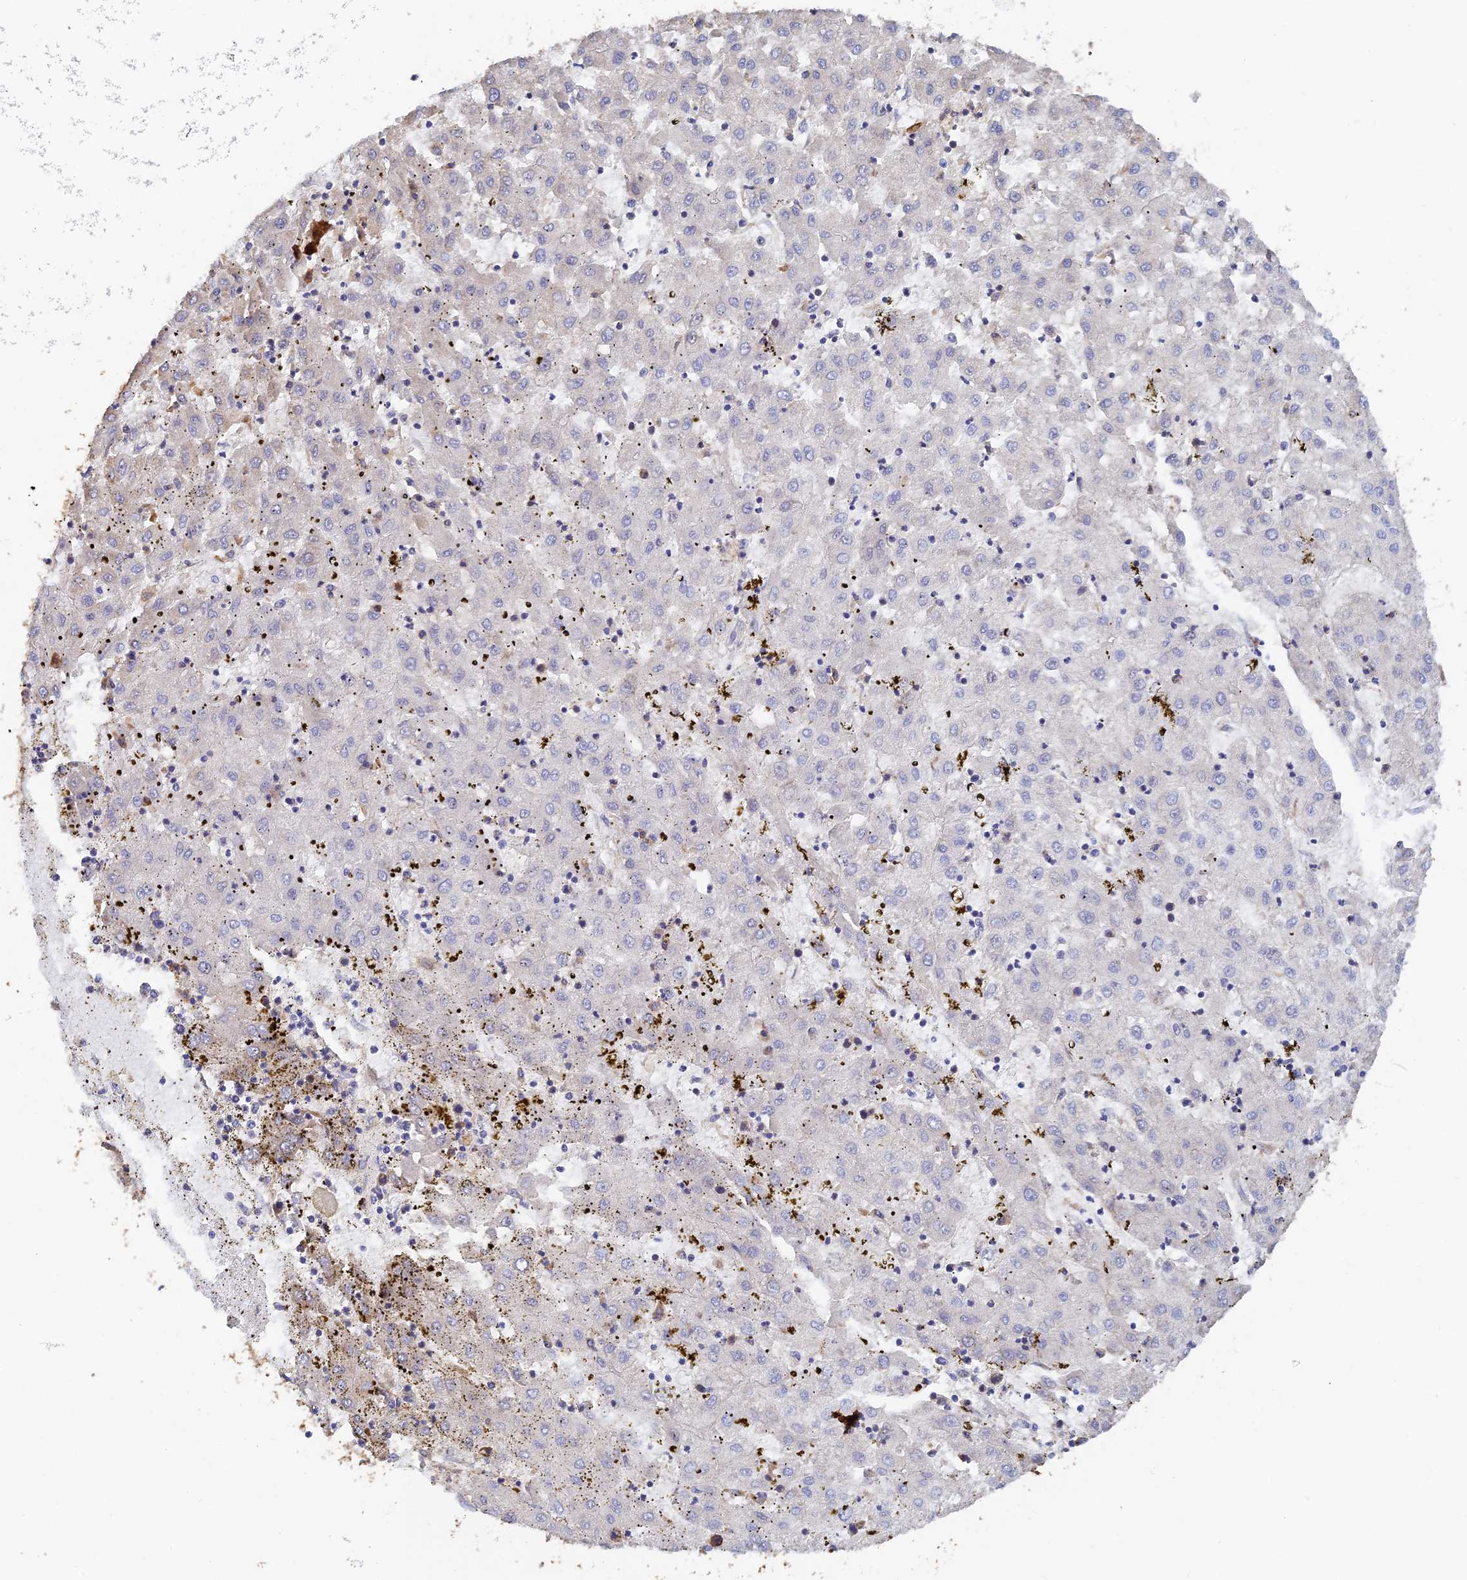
{"staining": {"intensity": "negative", "quantity": "none", "location": "none"}, "tissue": "liver cancer", "cell_type": "Tumor cells", "image_type": "cancer", "snomed": [{"axis": "morphology", "description": "Carcinoma, Hepatocellular, NOS"}, {"axis": "topography", "description": "Liver"}], "caption": "High magnification brightfield microscopy of liver hepatocellular carcinoma stained with DAB (brown) and counterstained with hematoxylin (blue): tumor cells show no significant expression. (DAB (3,3'-diaminobenzidine) immunohistochemistry (IHC) visualized using brightfield microscopy, high magnification).", "gene": "WBP11", "patient": {"sex": "male", "age": 72}}